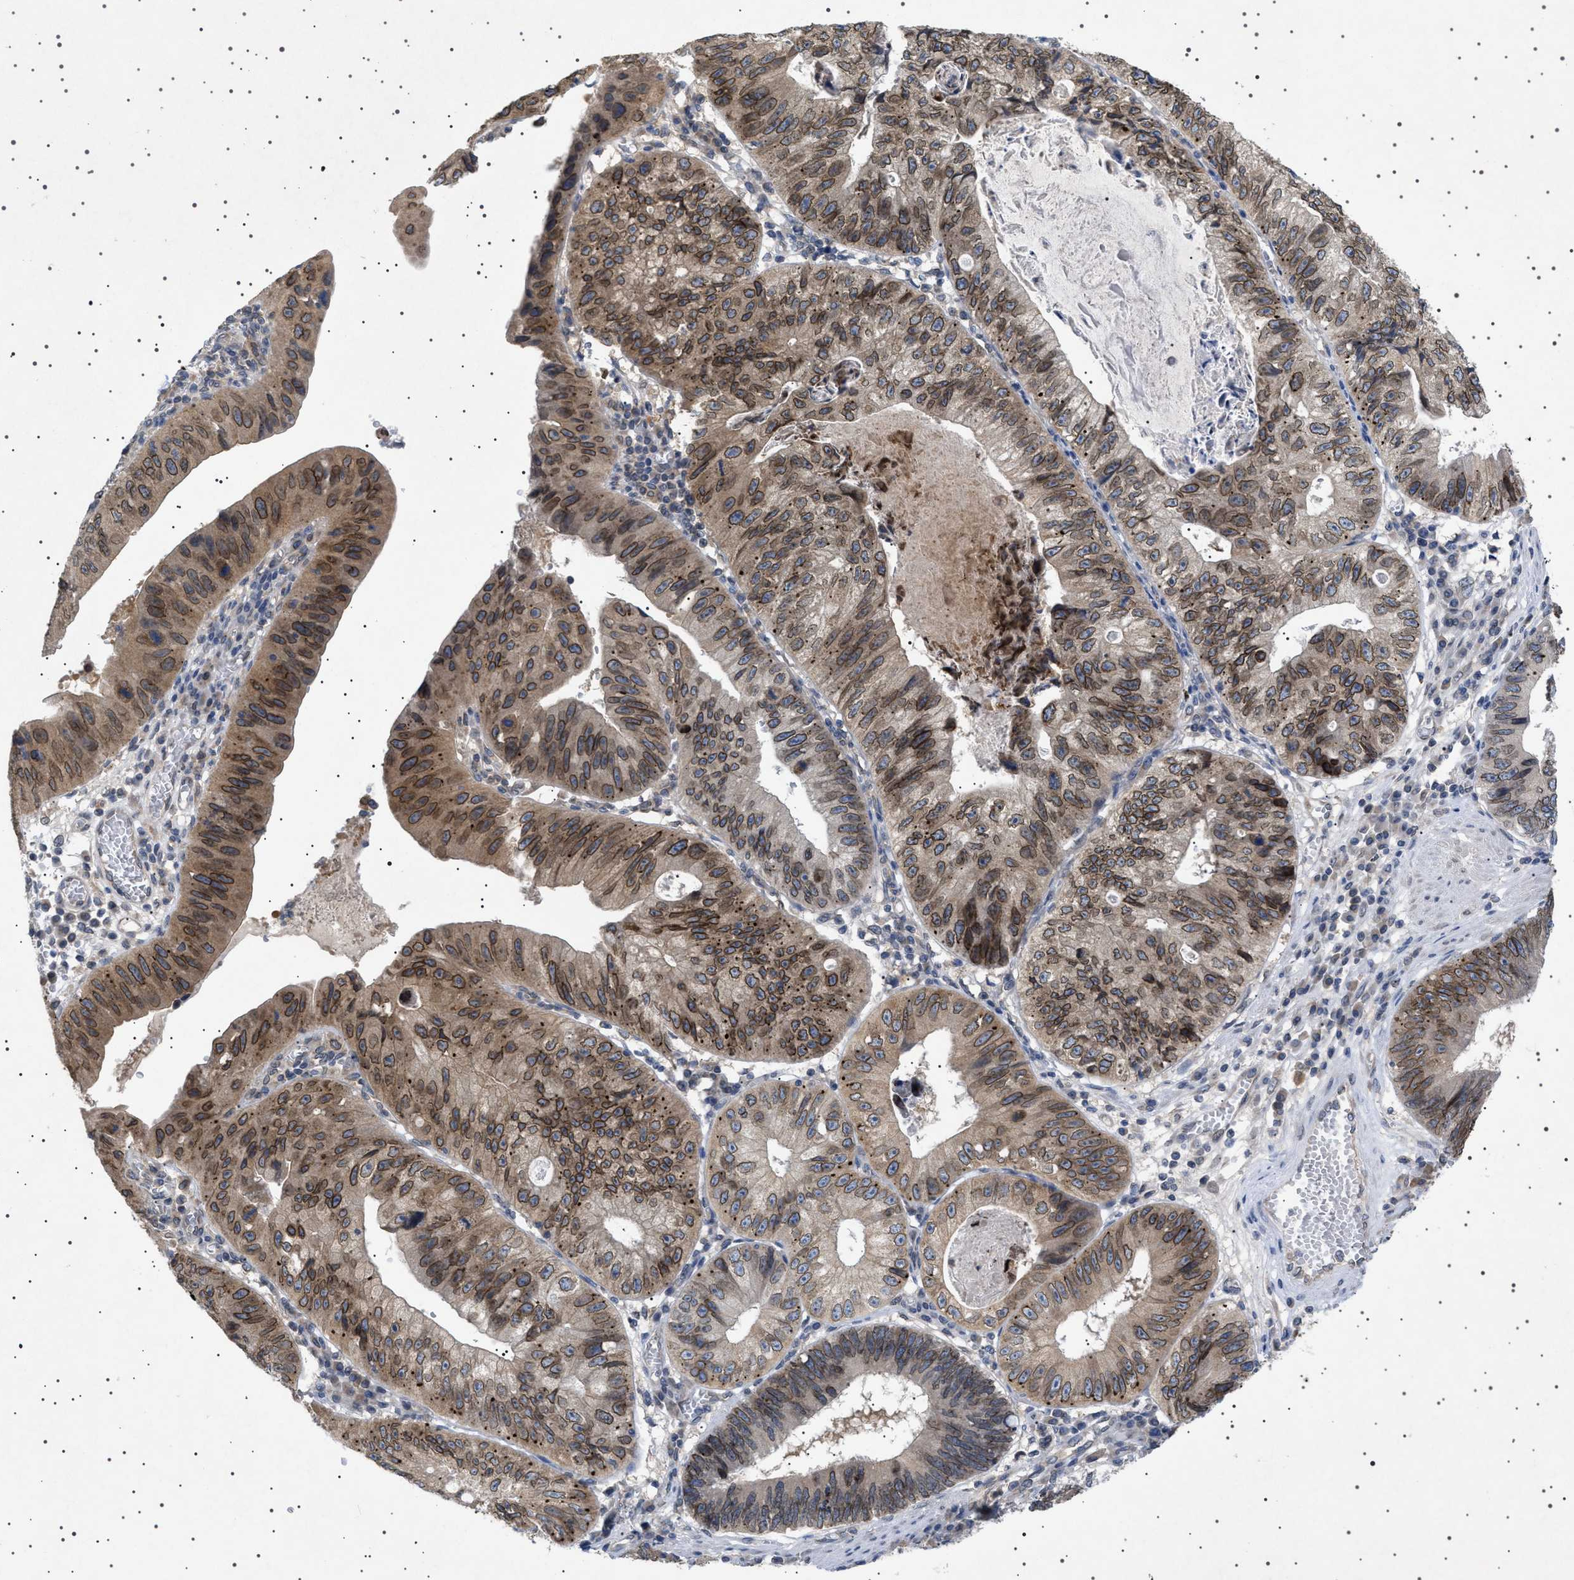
{"staining": {"intensity": "strong", "quantity": ">75%", "location": "cytoplasmic/membranous,nuclear"}, "tissue": "stomach cancer", "cell_type": "Tumor cells", "image_type": "cancer", "snomed": [{"axis": "morphology", "description": "Adenocarcinoma, NOS"}, {"axis": "topography", "description": "Stomach"}], "caption": "Immunohistochemistry (DAB) staining of human adenocarcinoma (stomach) displays strong cytoplasmic/membranous and nuclear protein positivity in about >75% of tumor cells. The staining was performed using DAB (3,3'-diaminobenzidine), with brown indicating positive protein expression. Nuclei are stained blue with hematoxylin.", "gene": "NUP93", "patient": {"sex": "male", "age": 59}}